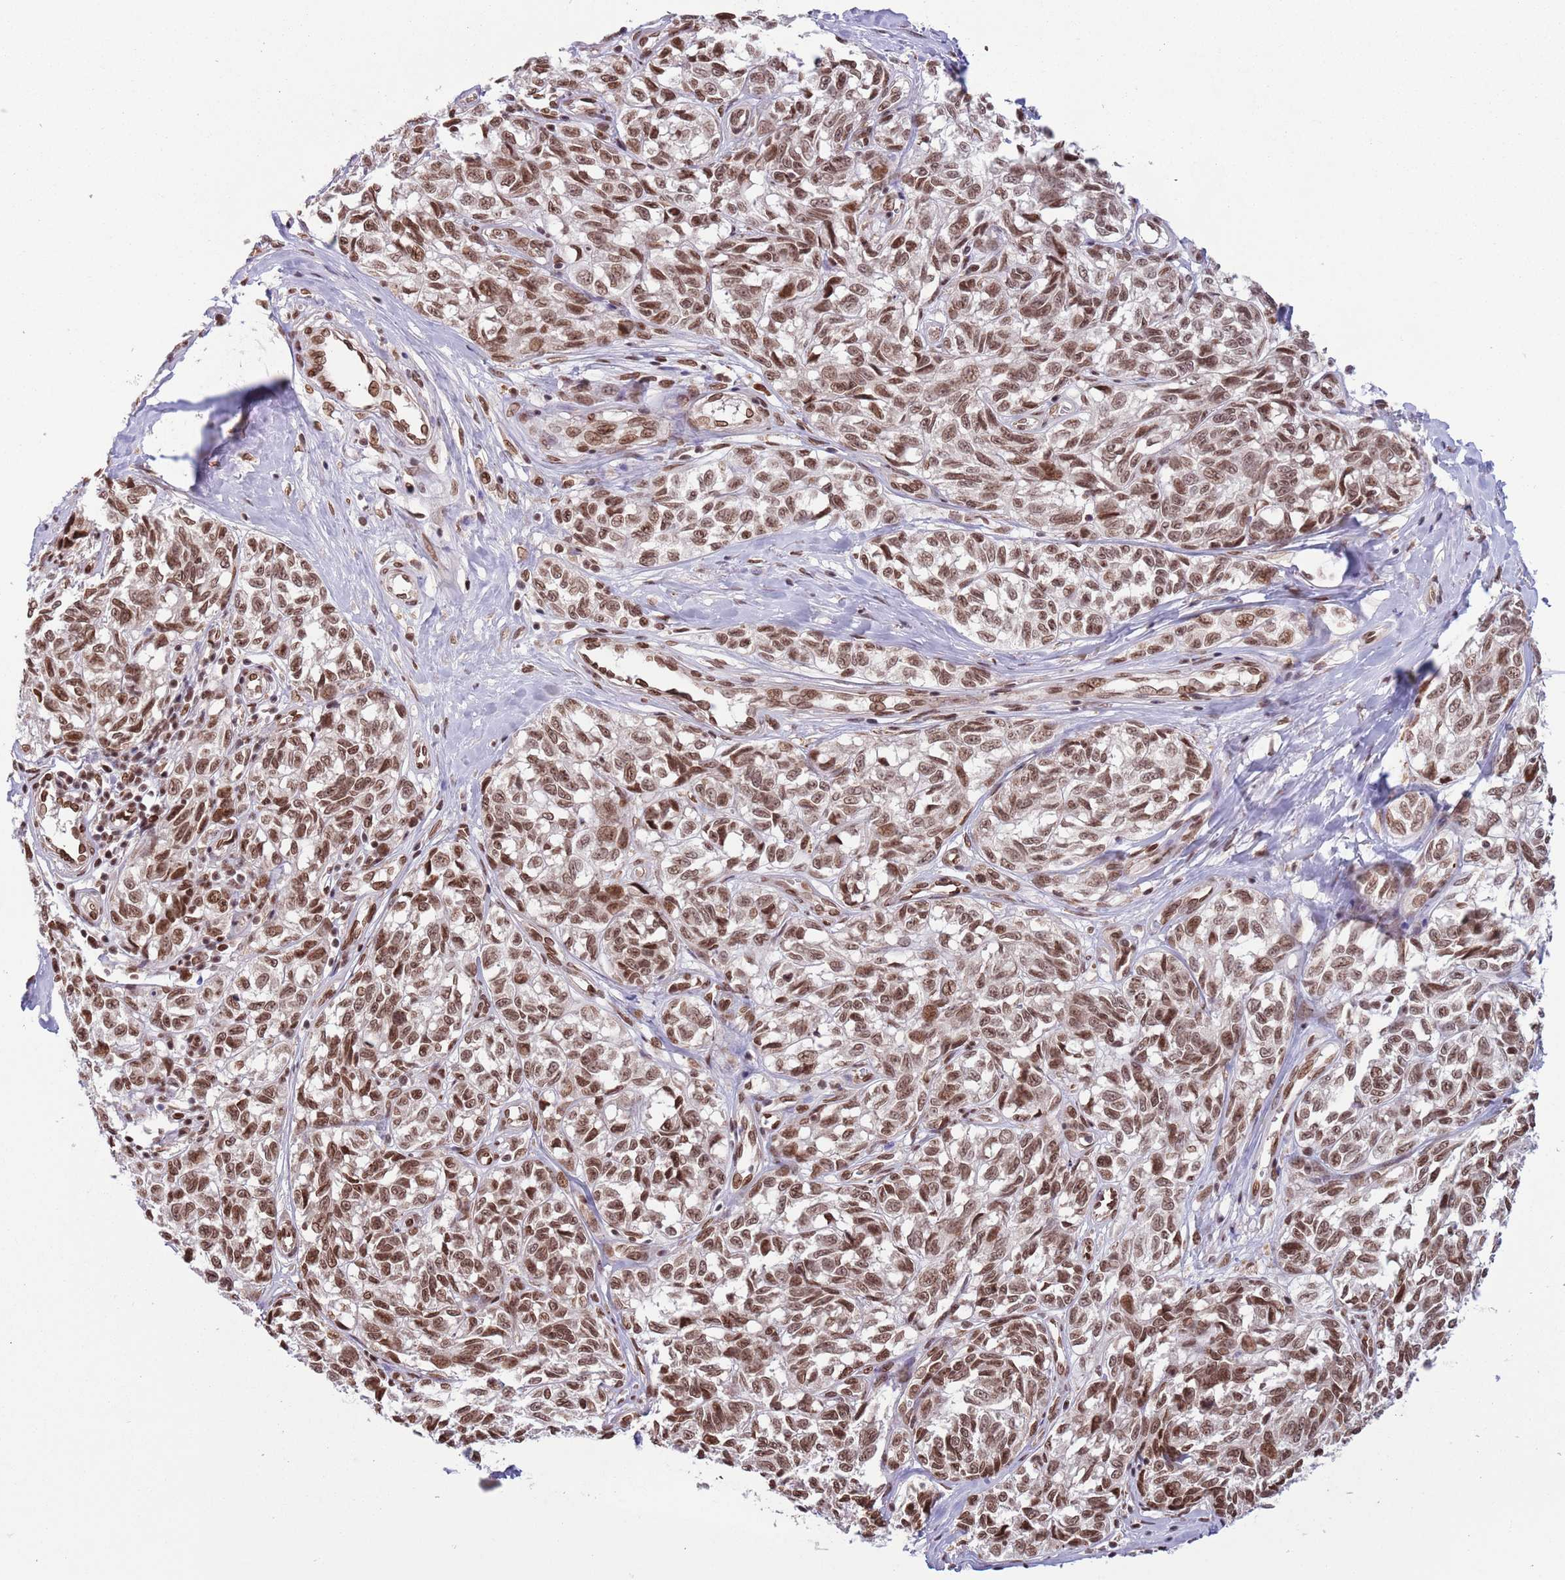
{"staining": {"intensity": "moderate", "quantity": ">75%", "location": "nuclear"}, "tissue": "melanoma", "cell_type": "Tumor cells", "image_type": "cancer", "snomed": [{"axis": "morphology", "description": "Normal tissue, NOS"}, {"axis": "morphology", "description": "Malignant melanoma, NOS"}, {"axis": "topography", "description": "Skin"}], "caption": "Immunohistochemical staining of human malignant melanoma displays medium levels of moderate nuclear positivity in approximately >75% of tumor cells.", "gene": "SIPA1L3", "patient": {"sex": "female", "age": 64}}